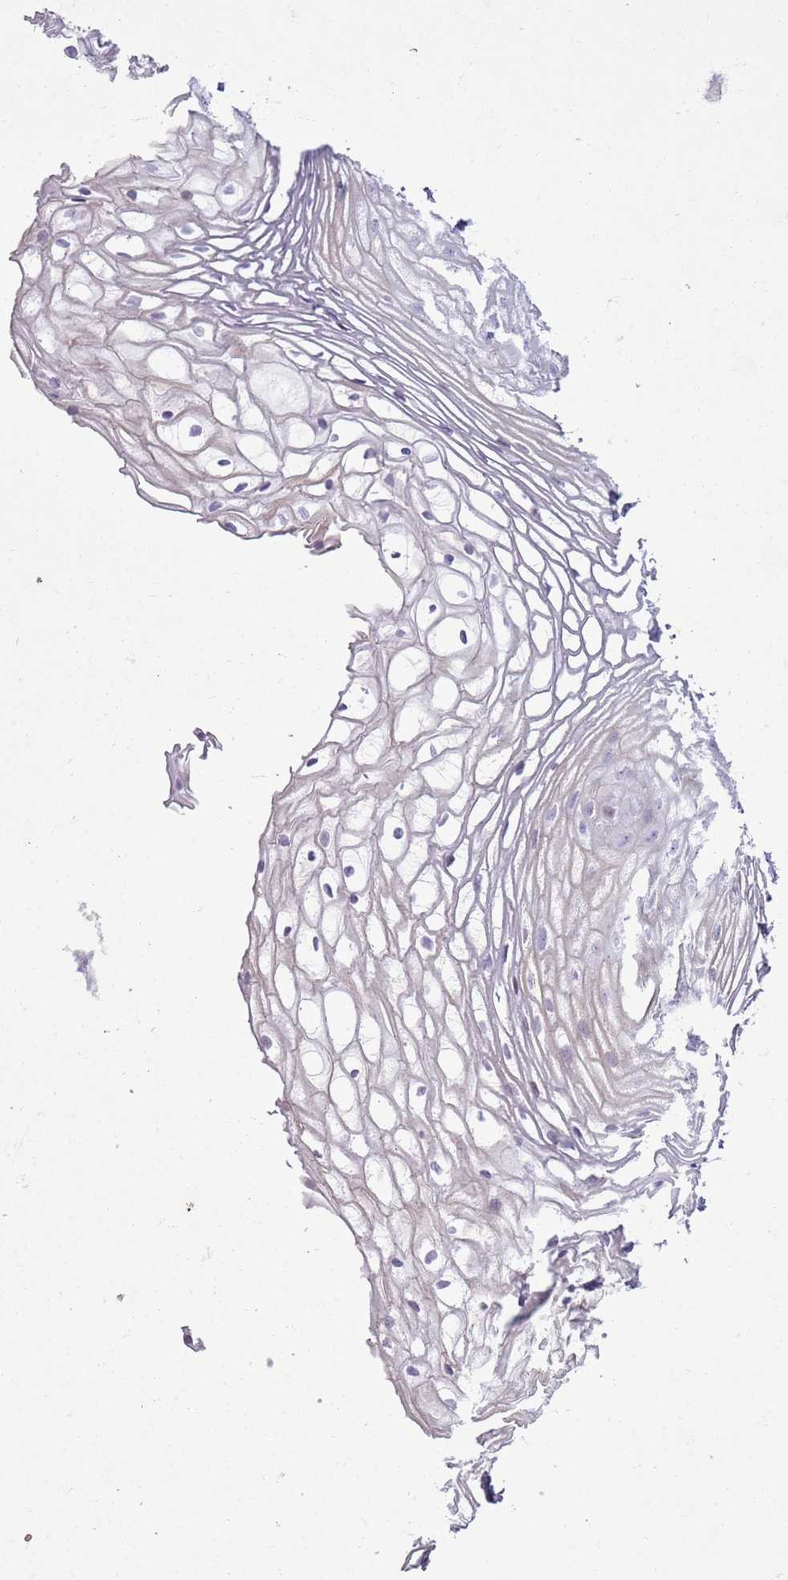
{"staining": {"intensity": "weak", "quantity": "<25%", "location": "nuclear"}, "tissue": "vagina", "cell_type": "Squamous epithelial cells", "image_type": "normal", "snomed": [{"axis": "morphology", "description": "Normal tissue, NOS"}, {"axis": "topography", "description": "Vagina"}], "caption": "Vagina stained for a protein using IHC exhibits no staining squamous epithelial cells.", "gene": "ASIP", "patient": {"sex": "female", "age": 60}}